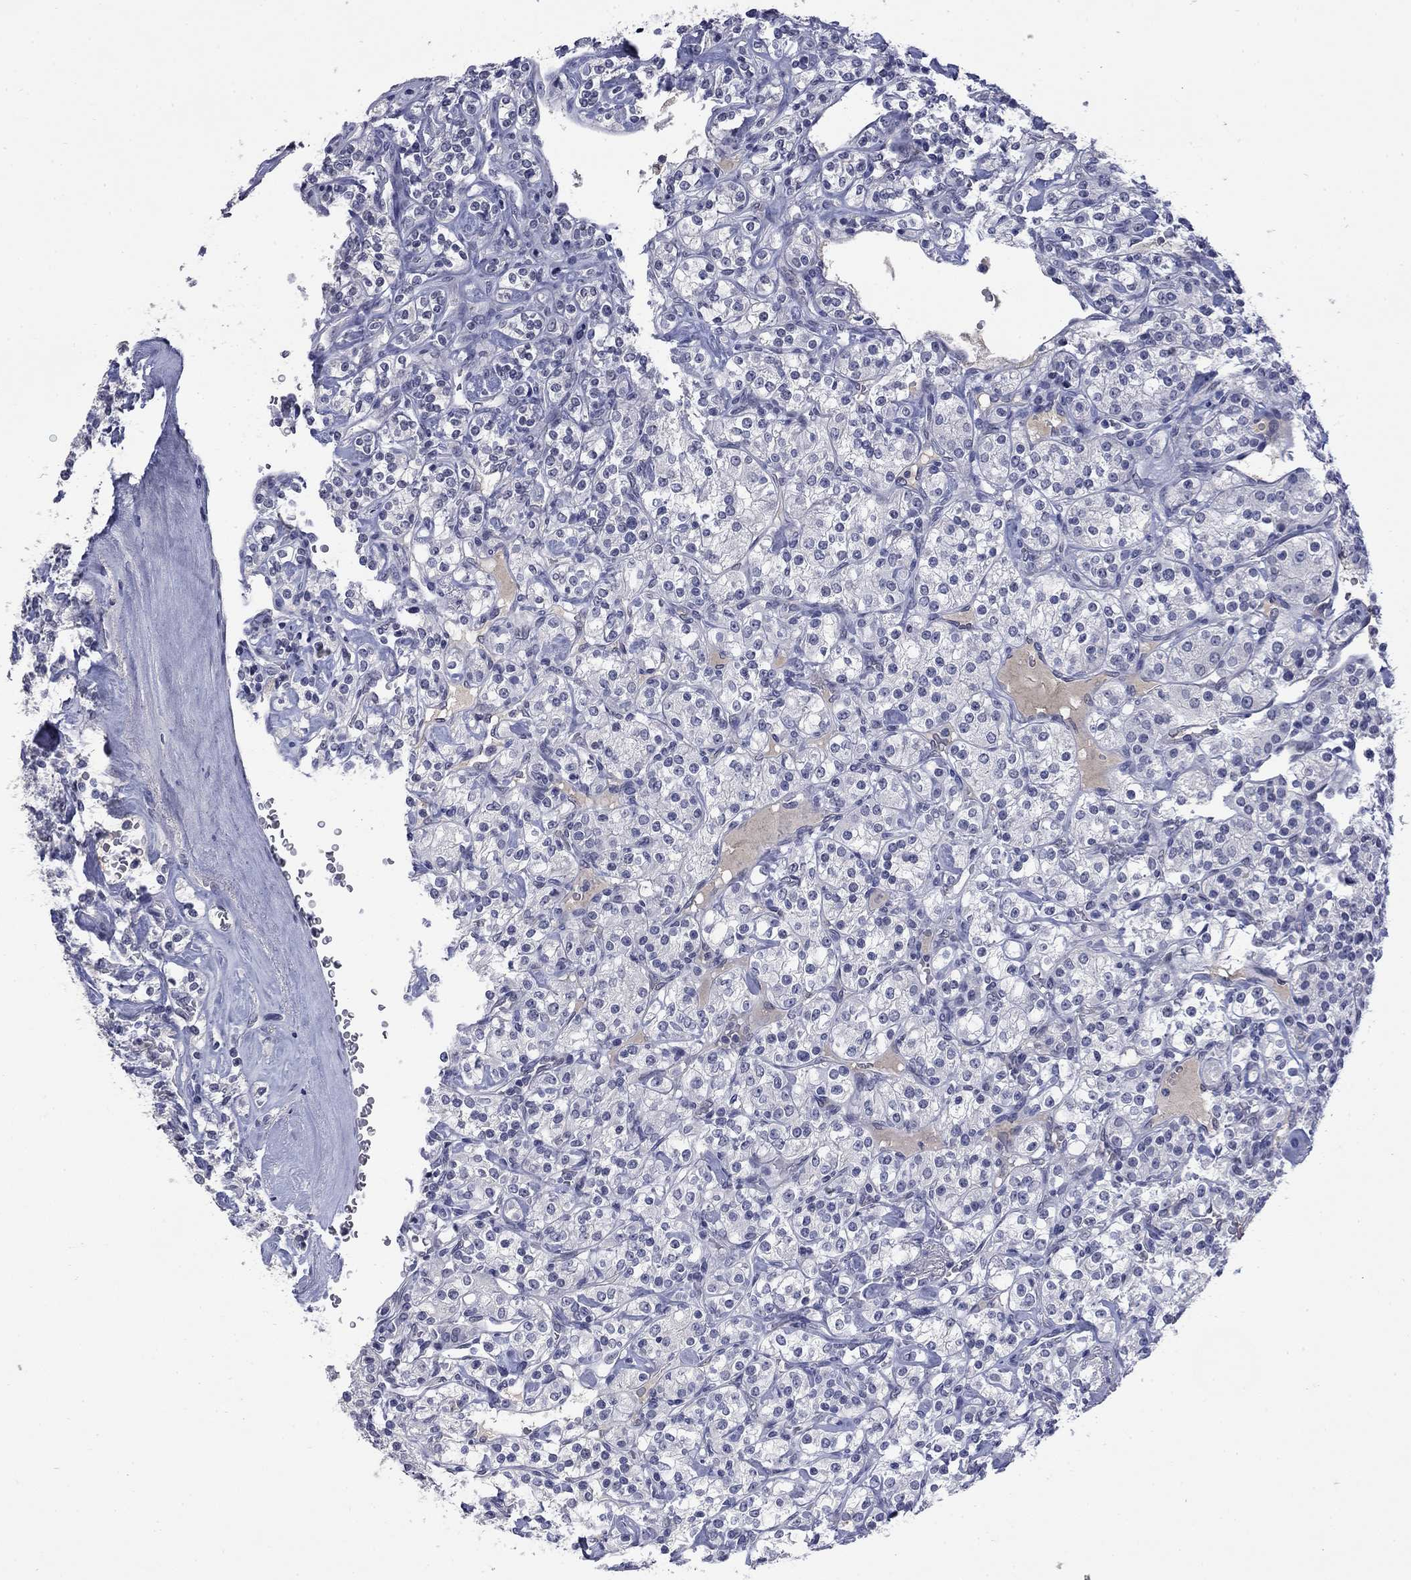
{"staining": {"intensity": "negative", "quantity": "none", "location": "none"}, "tissue": "renal cancer", "cell_type": "Tumor cells", "image_type": "cancer", "snomed": [{"axis": "morphology", "description": "Adenocarcinoma, NOS"}, {"axis": "topography", "description": "Kidney"}], "caption": "An IHC photomicrograph of adenocarcinoma (renal) is shown. There is no staining in tumor cells of adenocarcinoma (renal).", "gene": "SLC51A", "patient": {"sex": "male", "age": 77}}